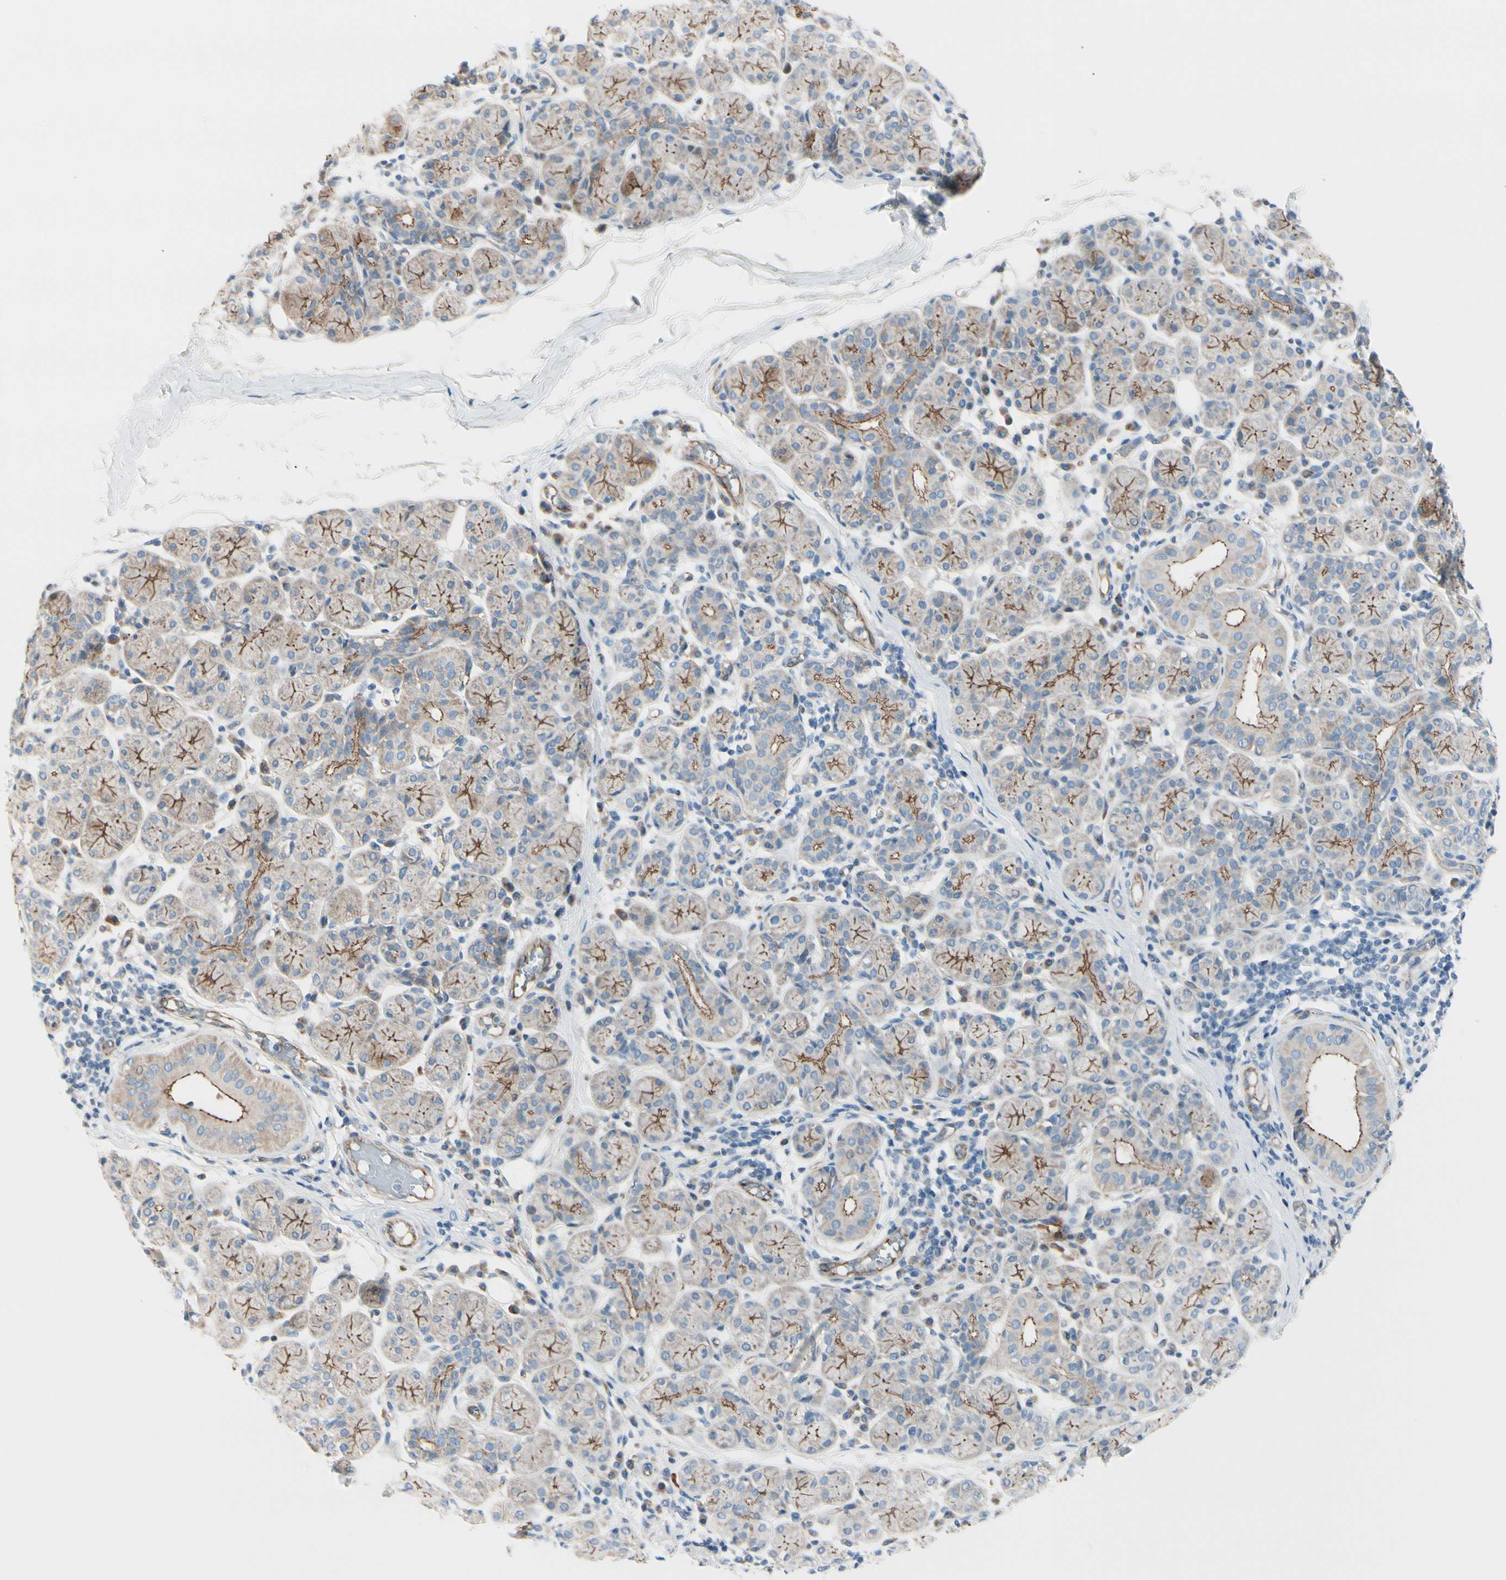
{"staining": {"intensity": "moderate", "quantity": "25%-75%", "location": "cytoplasmic/membranous"}, "tissue": "salivary gland", "cell_type": "Glandular cells", "image_type": "normal", "snomed": [{"axis": "morphology", "description": "Normal tissue, NOS"}, {"axis": "morphology", "description": "Inflammation, NOS"}, {"axis": "topography", "description": "Lymph node"}, {"axis": "topography", "description": "Salivary gland"}], "caption": "Salivary gland stained with IHC demonstrates moderate cytoplasmic/membranous positivity in approximately 25%-75% of glandular cells. (Brightfield microscopy of DAB IHC at high magnification).", "gene": "TJP1", "patient": {"sex": "male", "age": 3}}